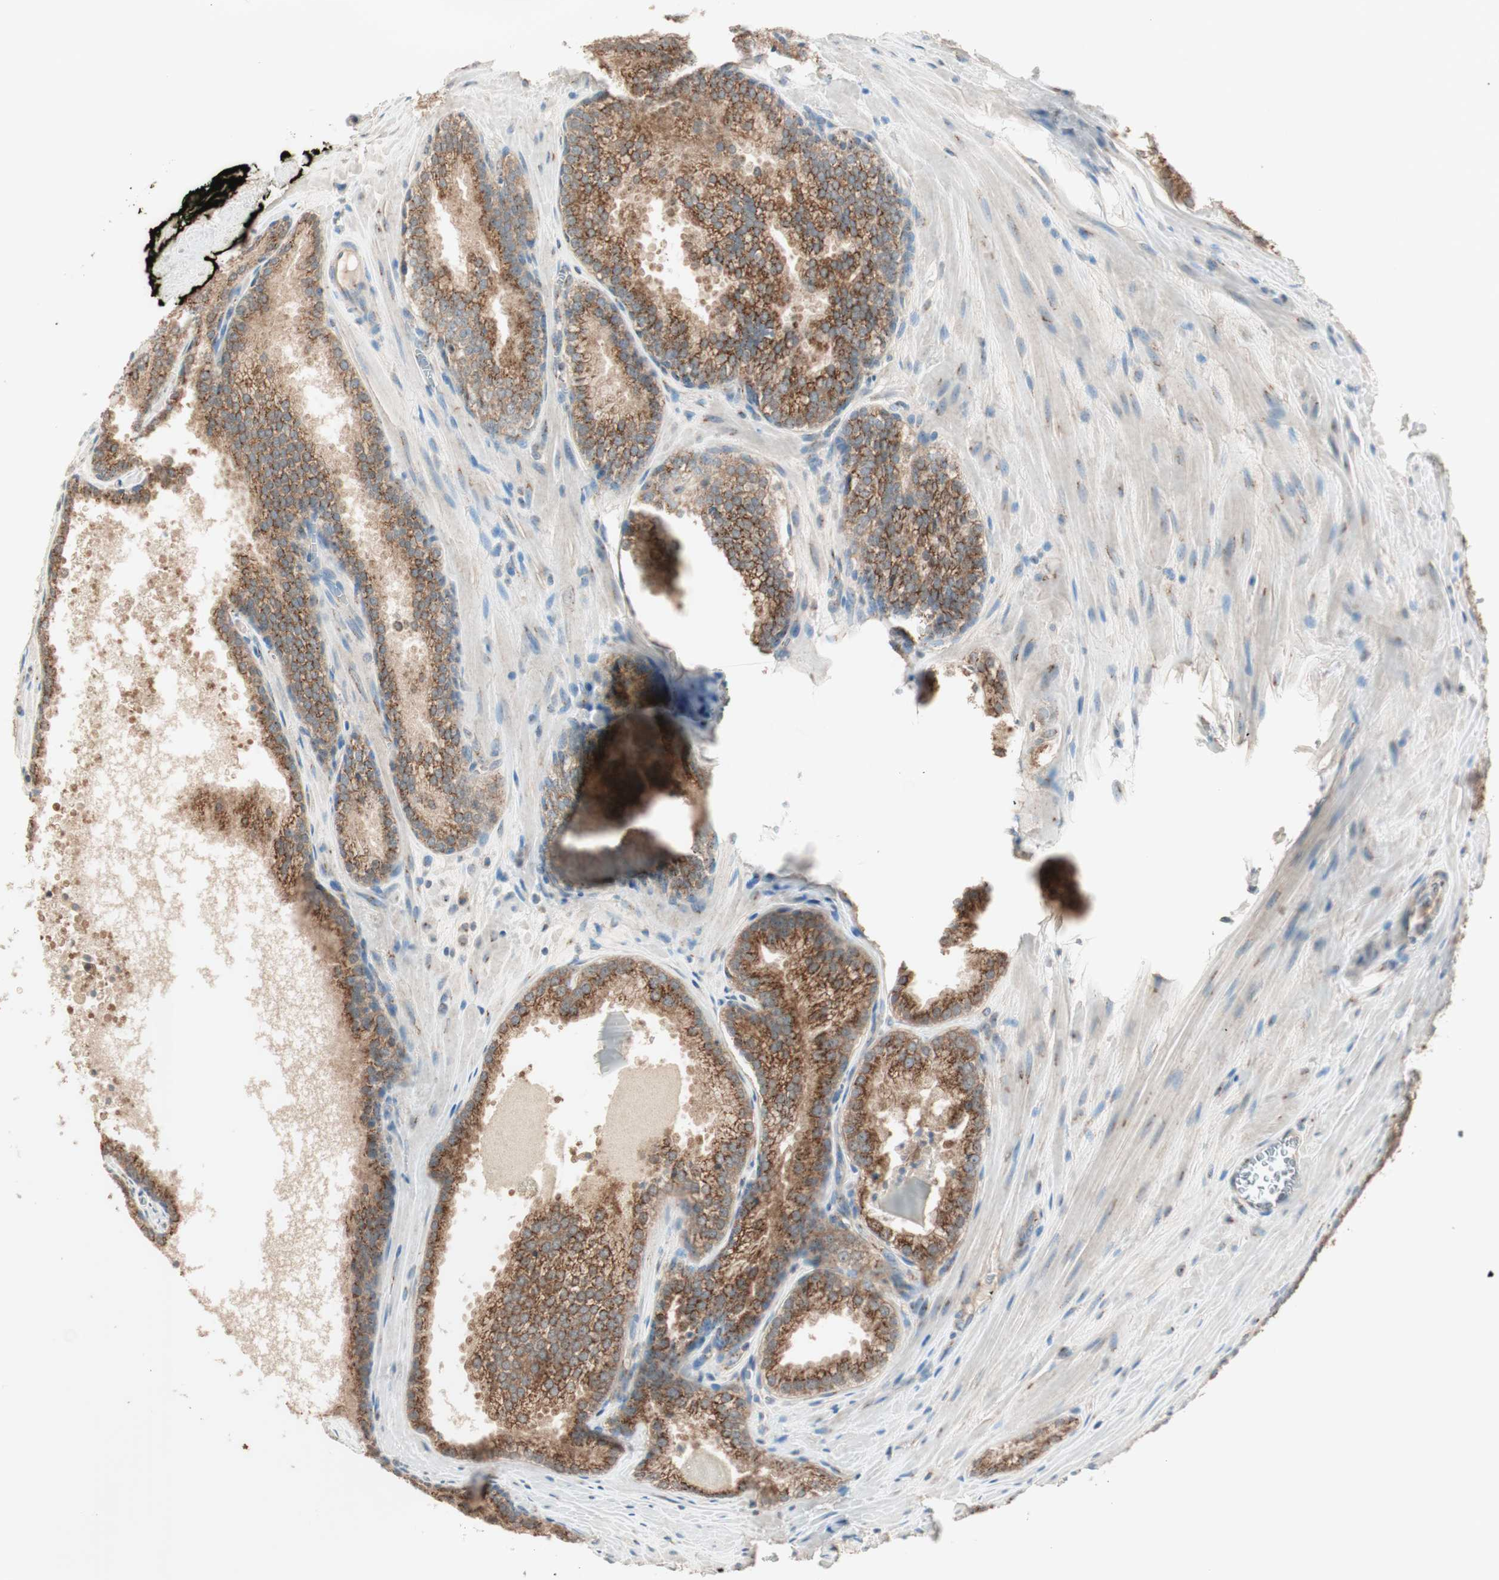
{"staining": {"intensity": "strong", "quantity": ">75%", "location": "cytoplasmic/membranous"}, "tissue": "prostate cancer", "cell_type": "Tumor cells", "image_type": "cancer", "snomed": [{"axis": "morphology", "description": "Adenocarcinoma, Low grade"}, {"axis": "topography", "description": "Prostate"}], "caption": "Human prostate cancer (adenocarcinoma (low-grade)) stained for a protein (brown) displays strong cytoplasmic/membranous positive staining in approximately >75% of tumor cells.", "gene": "SEC16A", "patient": {"sex": "male", "age": 60}}